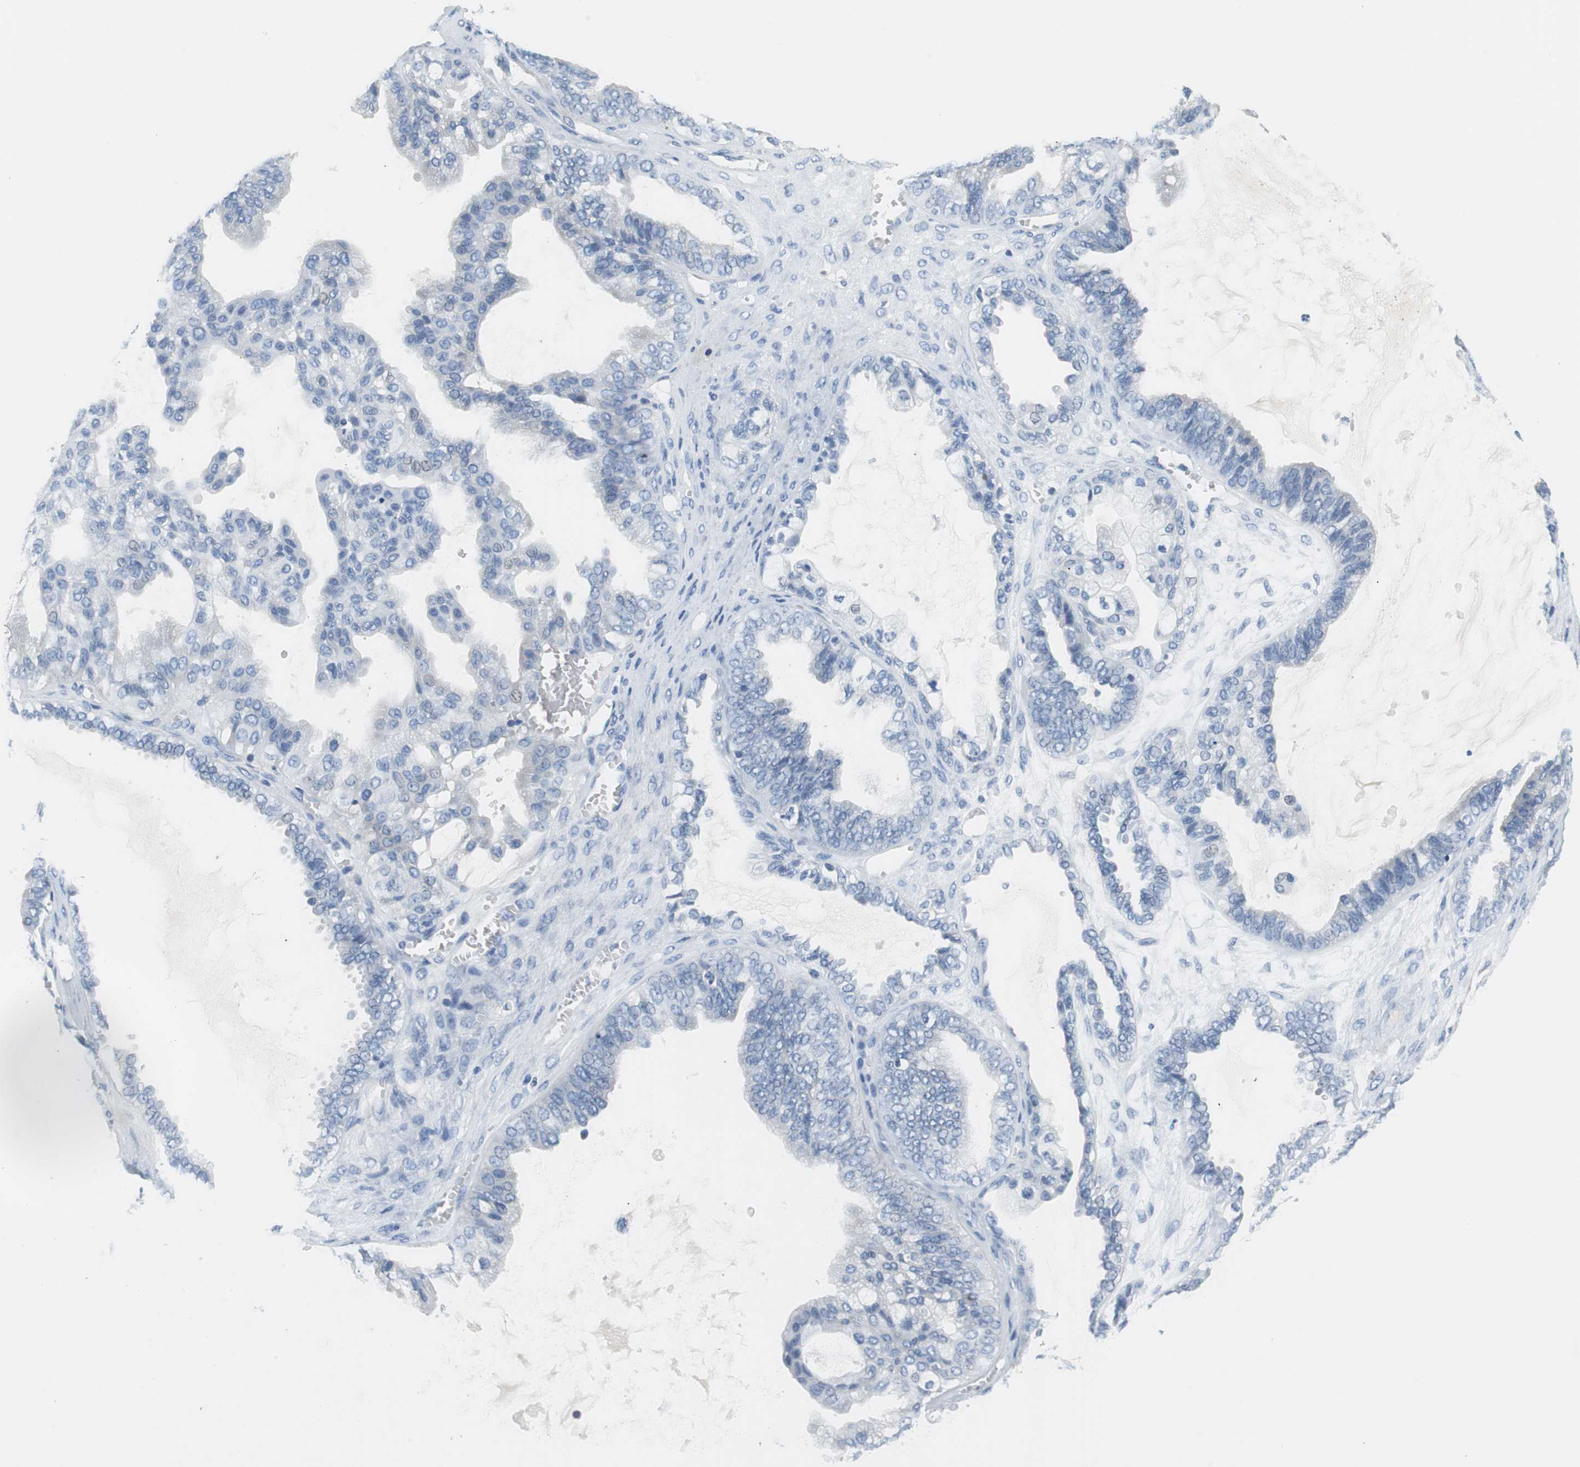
{"staining": {"intensity": "negative", "quantity": "none", "location": "none"}, "tissue": "ovarian cancer", "cell_type": "Tumor cells", "image_type": "cancer", "snomed": [{"axis": "morphology", "description": "Carcinoma, NOS"}, {"axis": "morphology", "description": "Carcinoma, endometroid"}, {"axis": "topography", "description": "Ovary"}], "caption": "Immunohistochemistry of ovarian cancer (carcinoma) exhibits no expression in tumor cells.", "gene": "TEX264", "patient": {"sex": "female", "age": 50}}